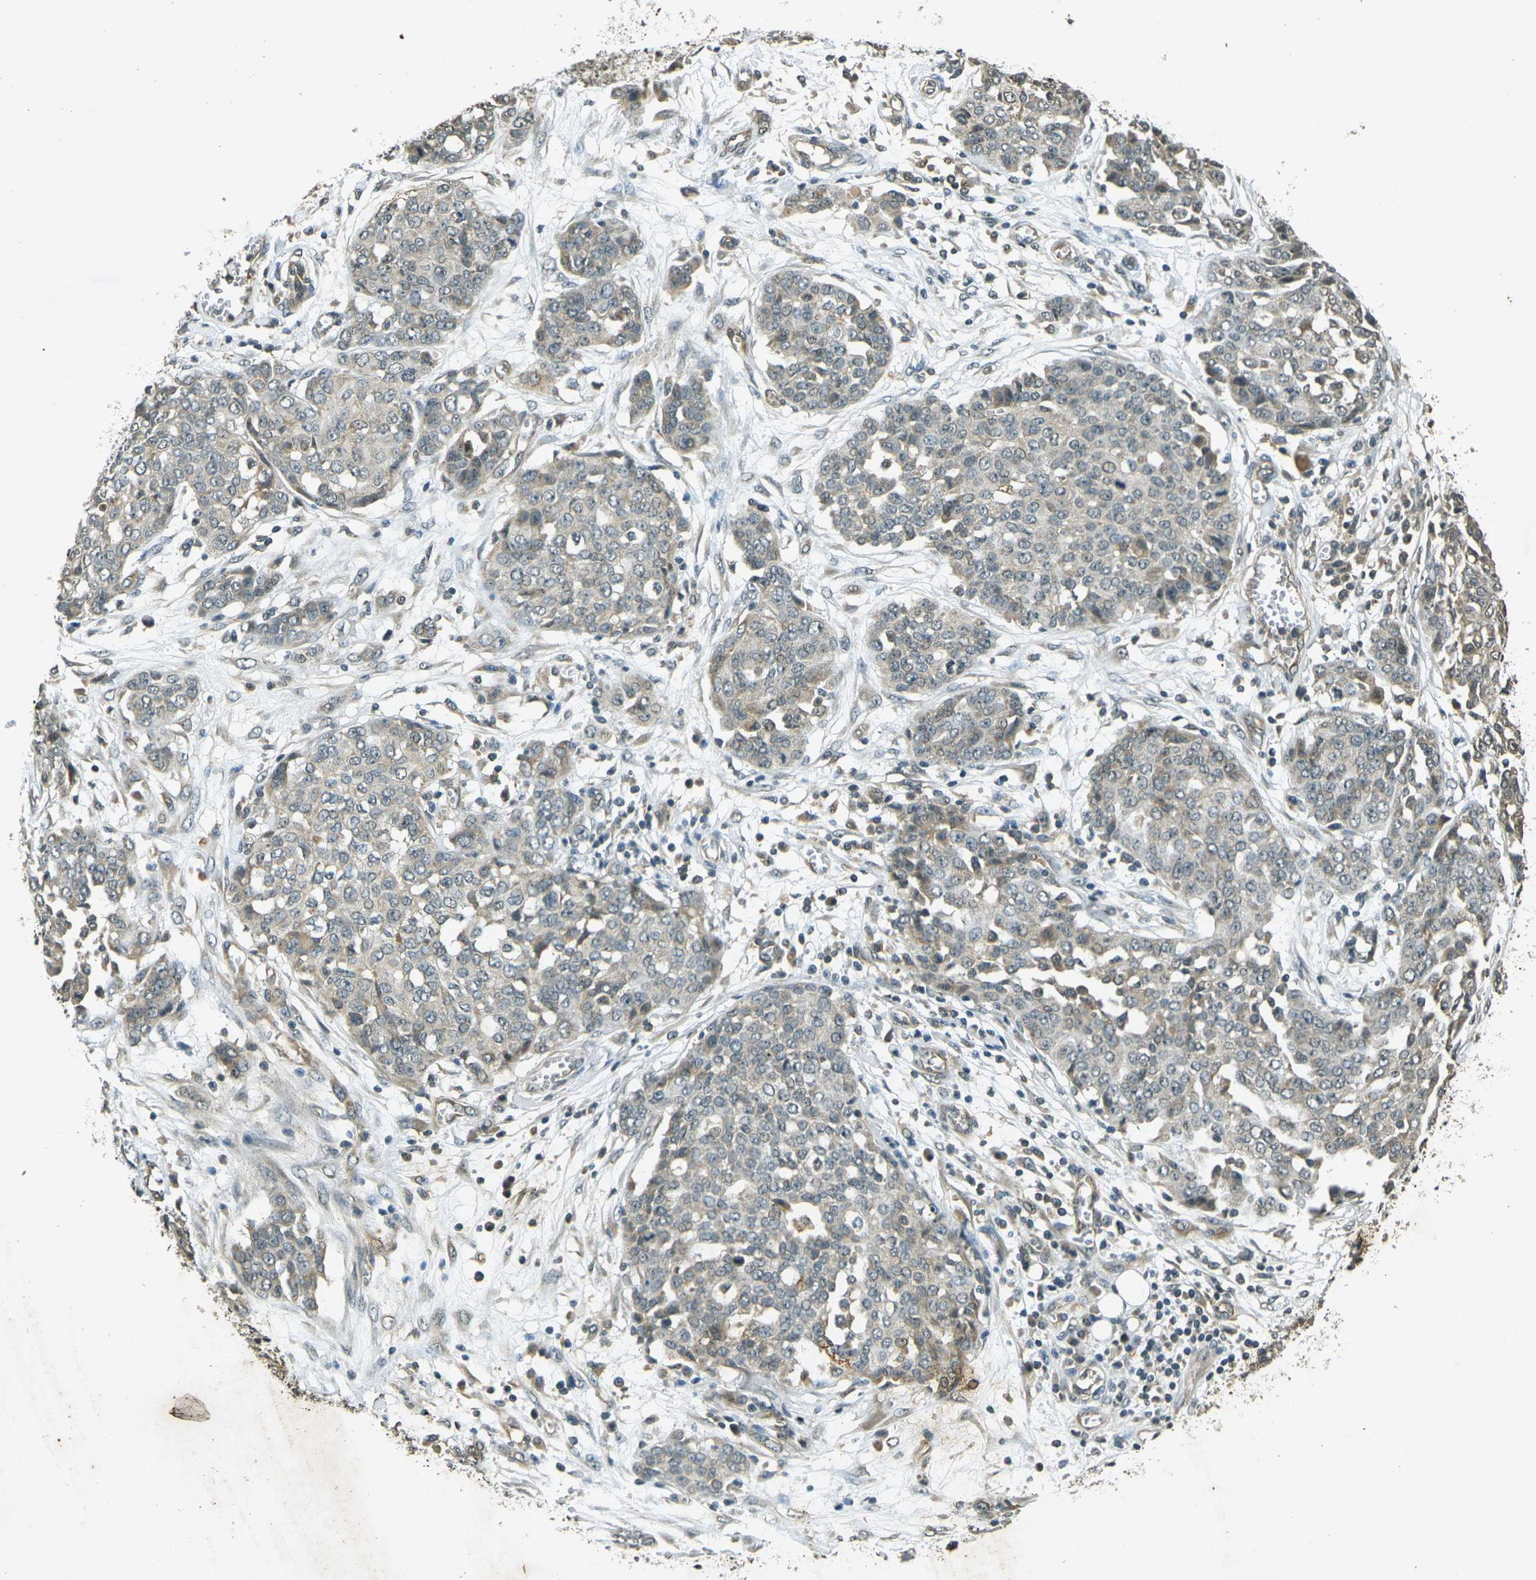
{"staining": {"intensity": "weak", "quantity": "25%-75%", "location": "cytoplasmic/membranous"}, "tissue": "ovarian cancer", "cell_type": "Tumor cells", "image_type": "cancer", "snomed": [{"axis": "morphology", "description": "Cystadenocarcinoma, serous, NOS"}, {"axis": "topography", "description": "Soft tissue"}, {"axis": "topography", "description": "Ovary"}], "caption": "A low amount of weak cytoplasmic/membranous expression is present in about 25%-75% of tumor cells in ovarian serous cystadenocarcinoma tissue.", "gene": "PDE2A", "patient": {"sex": "female", "age": 57}}